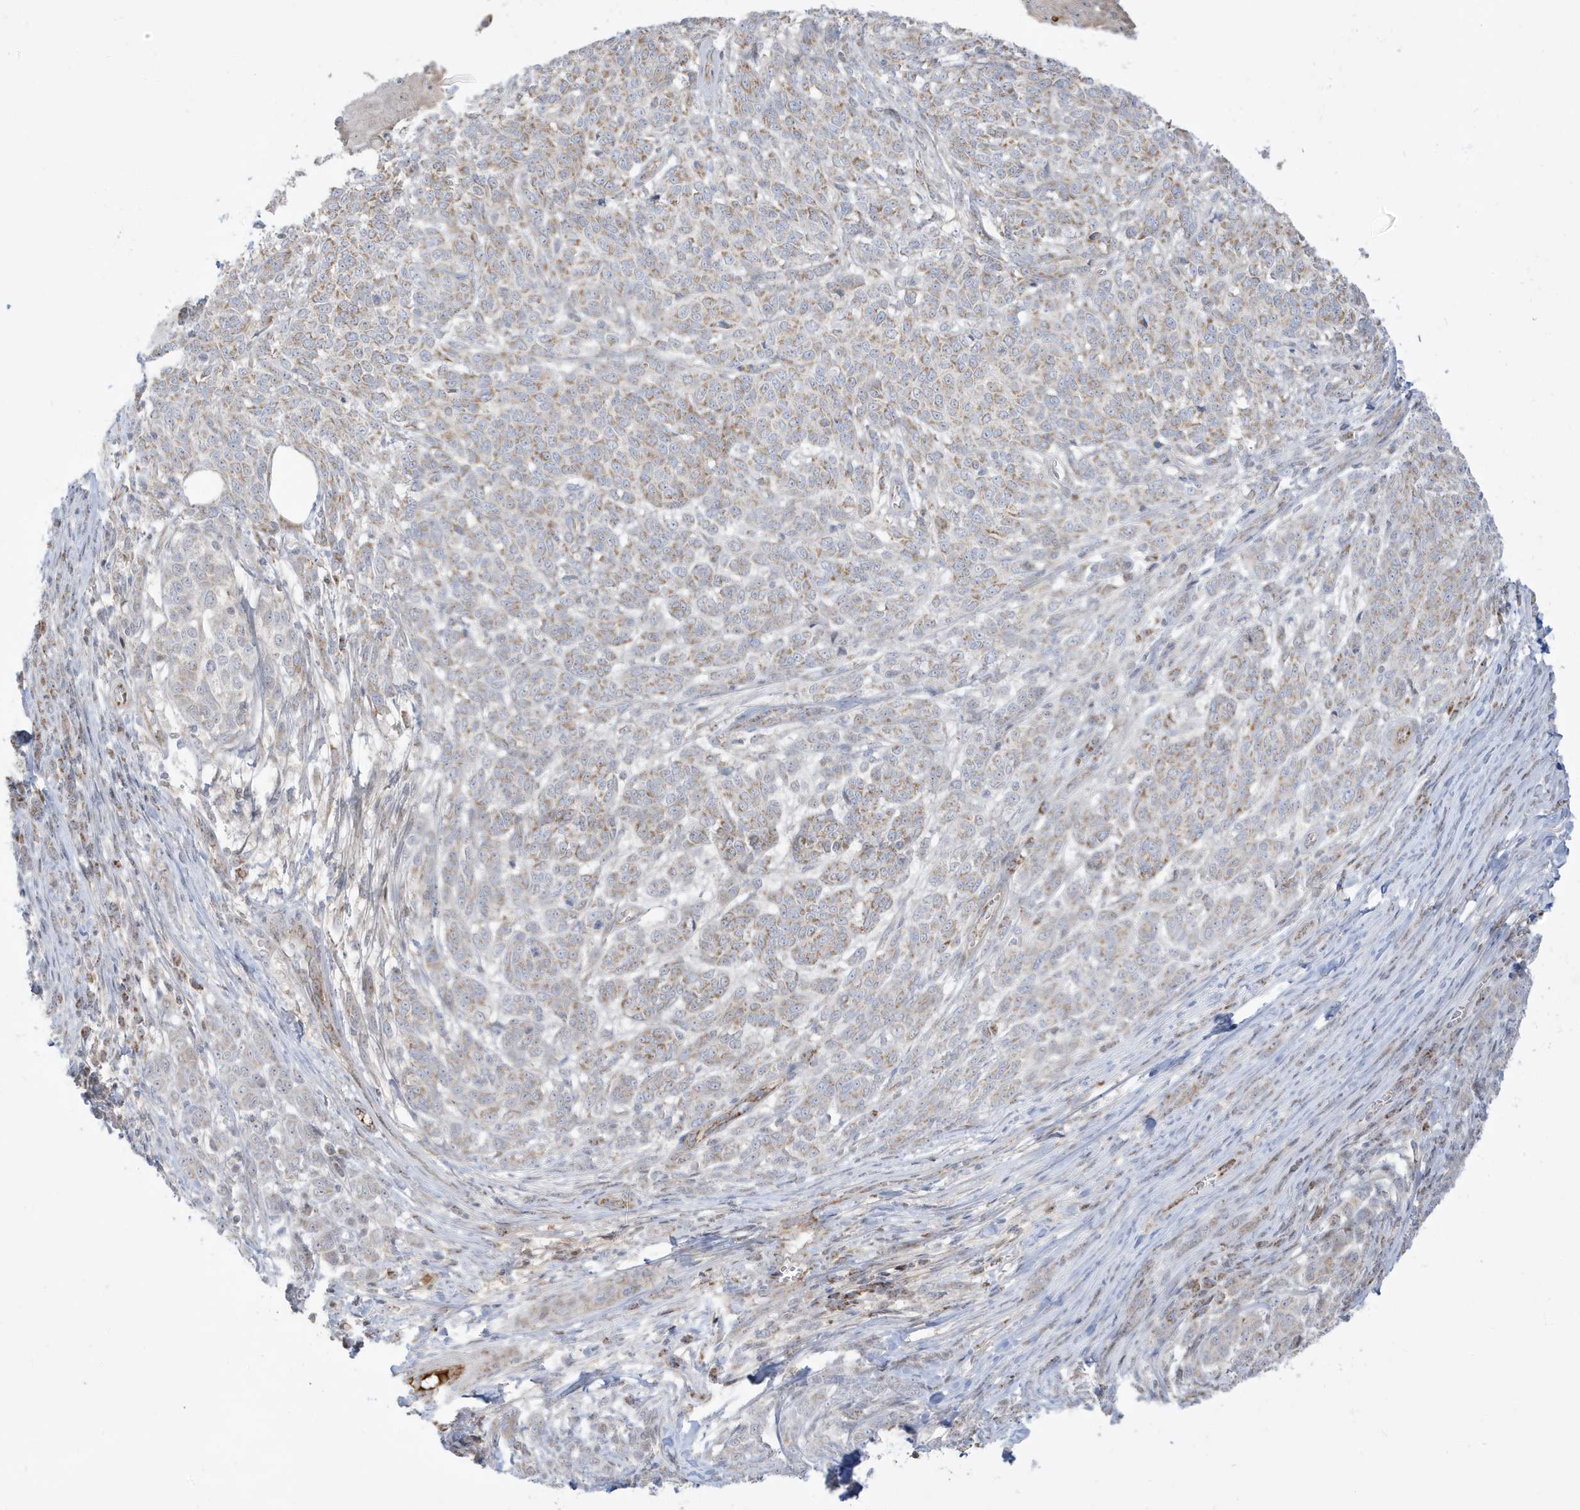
{"staining": {"intensity": "weak", "quantity": ">75%", "location": "cytoplasmic/membranous"}, "tissue": "melanoma", "cell_type": "Tumor cells", "image_type": "cancer", "snomed": [{"axis": "morphology", "description": "Malignant melanoma, NOS"}, {"axis": "topography", "description": "Skin"}], "caption": "Tumor cells display low levels of weak cytoplasmic/membranous expression in about >75% of cells in malignant melanoma.", "gene": "IFT57", "patient": {"sex": "male", "age": 49}}